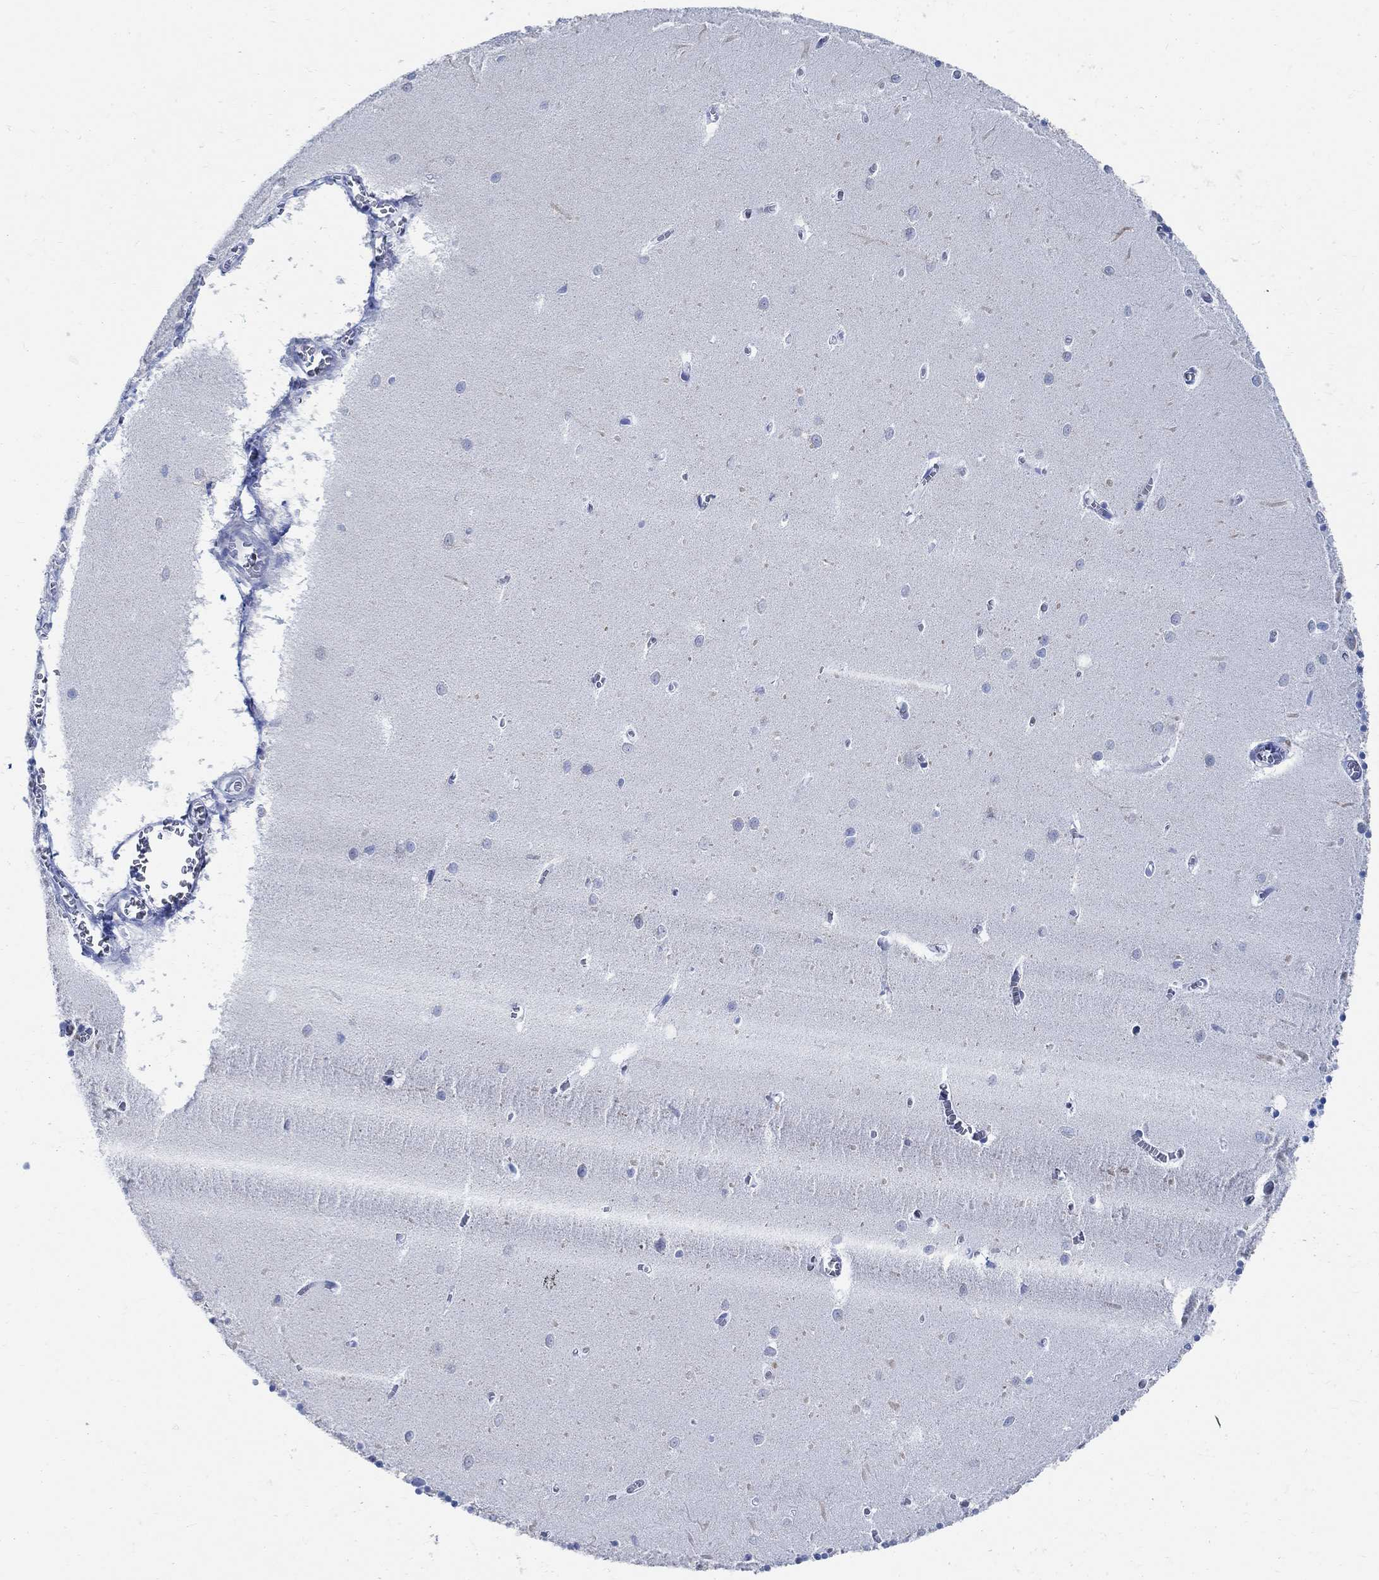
{"staining": {"intensity": "weak", "quantity": "<25%", "location": "cytoplasmic/membranous"}, "tissue": "cerebellum", "cell_type": "Cells in granular layer", "image_type": "normal", "snomed": [{"axis": "morphology", "description": "Normal tissue, NOS"}, {"axis": "topography", "description": "Cerebellum"}], "caption": "Immunohistochemistry image of benign cerebellum stained for a protein (brown), which reveals no positivity in cells in granular layer.", "gene": "CAMK2N1", "patient": {"sex": "female", "age": 64}}